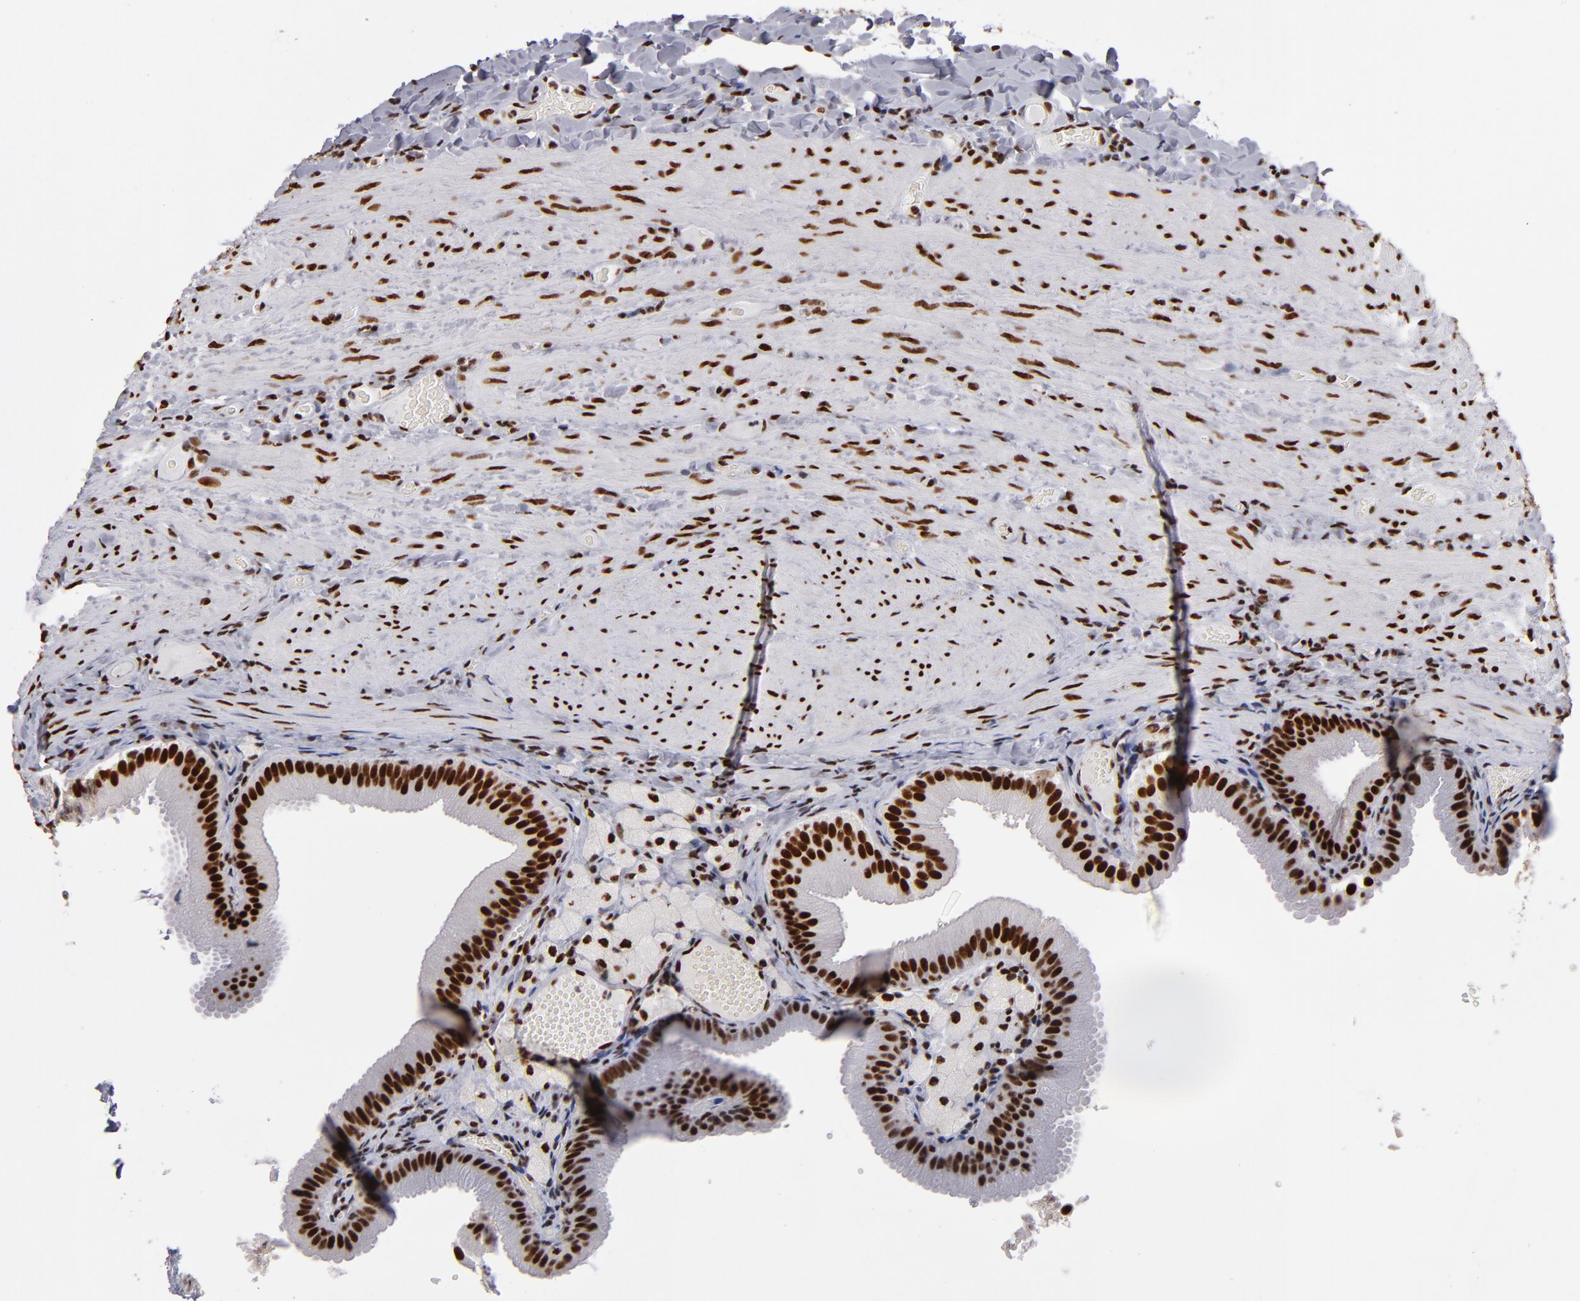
{"staining": {"intensity": "strong", "quantity": ">75%", "location": "nuclear"}, "tissue": "gallbladder", "cell_type": "Glandular cells", "image_type": "normal", "snomed": [{"axis": "morphology", "description": "Normal tissue, NOS"}, {"axis": "topography", "description": "Gallbladder"}], "caption": "Protein staining shows strong nuclear expression in approximately >75% of glandular cells in unremarkable gallbladder.", "gene": "MRE11", "patient": {"sex": "female", "age": 24}}